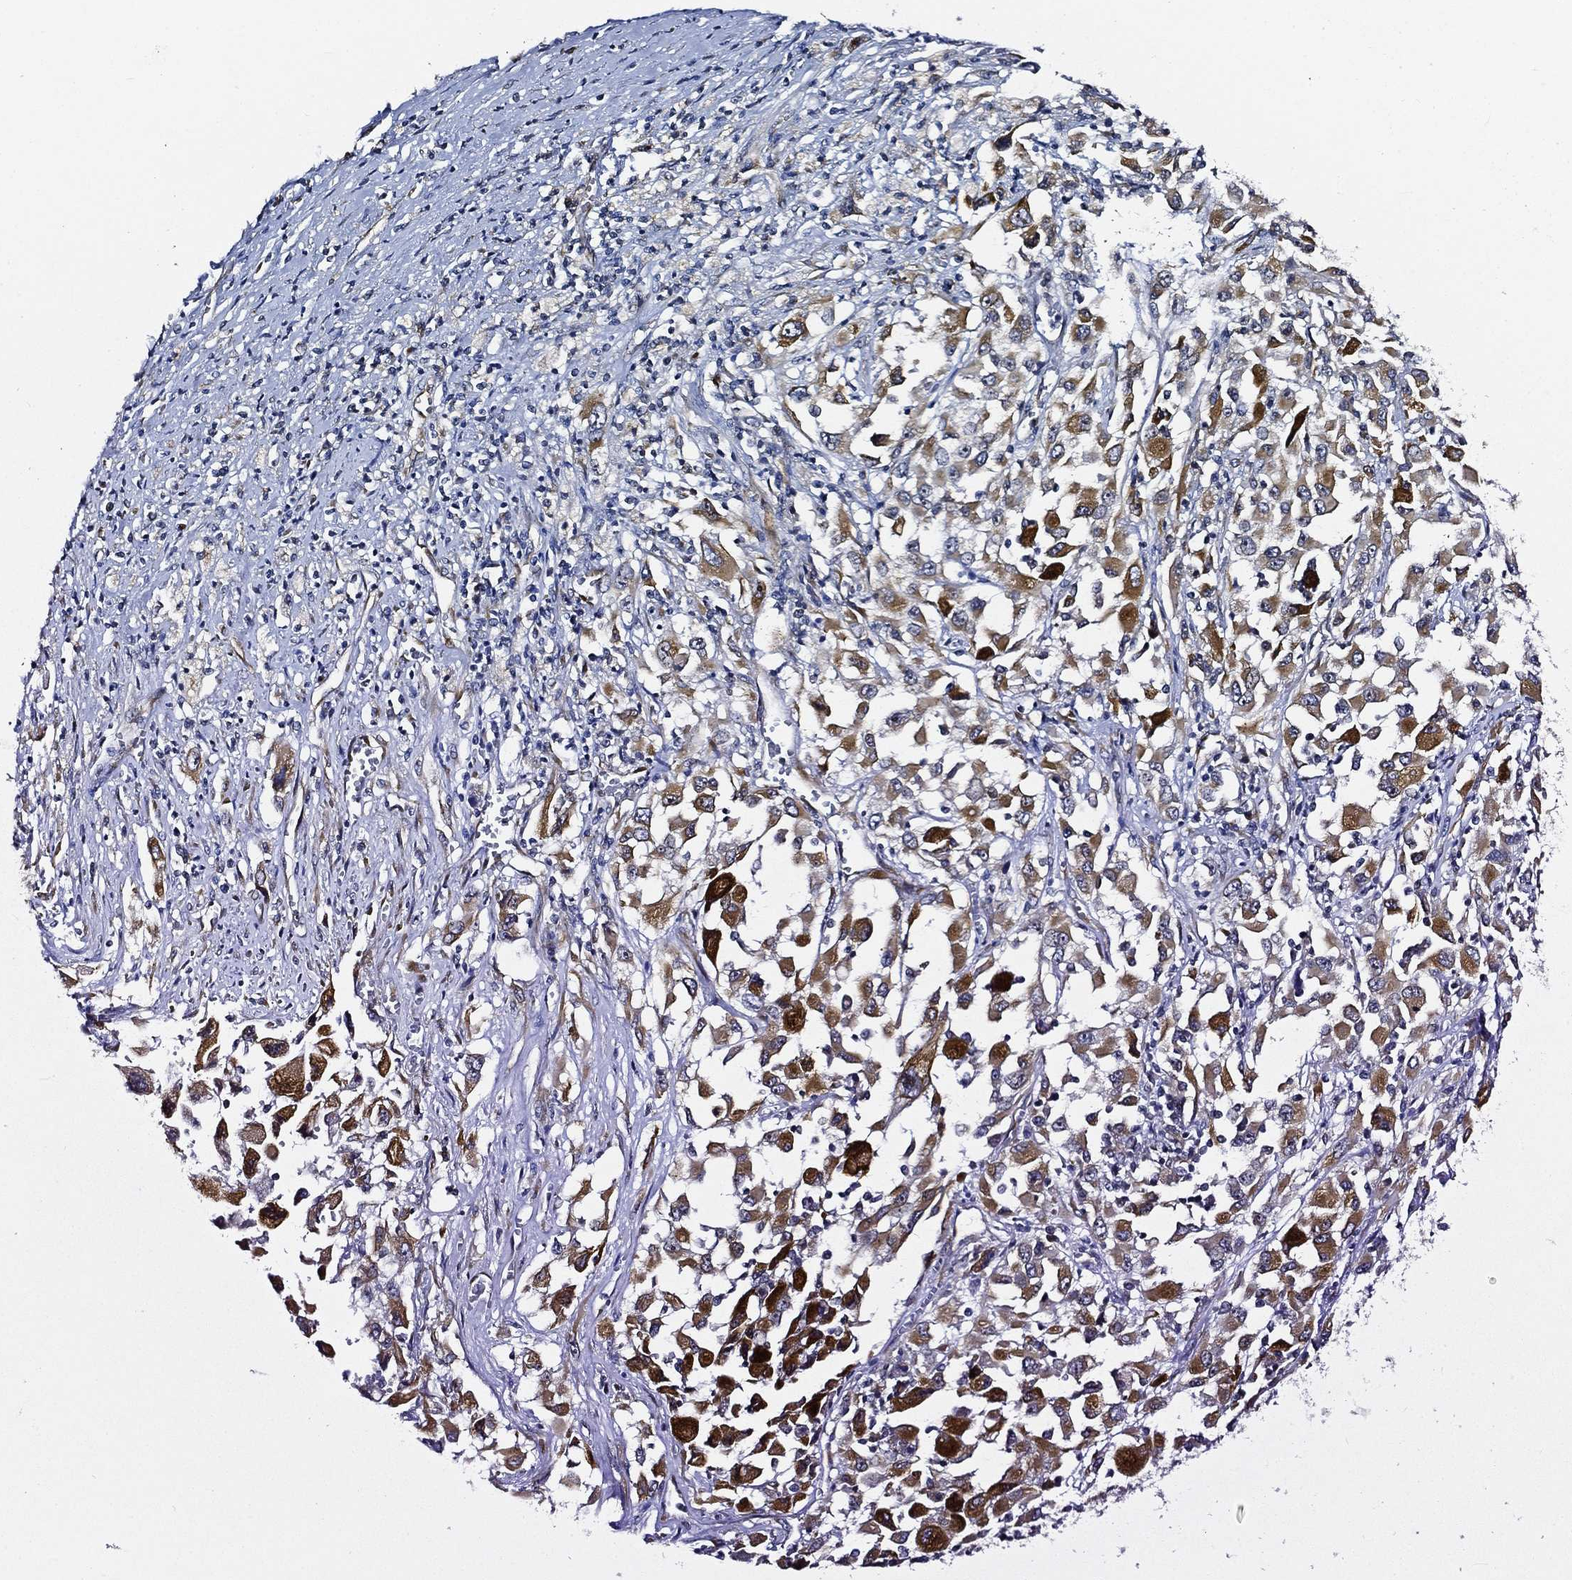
{"staining": {"intensity": "strong", "quantity": "25%-75%", "location": "cytoplasmic/membranous"}, "tissue": "melanoma", "cell_type": "Tumor cells", "image_type": "cancer", "snomed": [{"axis": "morphology", "description": "Malignant melanoma, Metastatic site"}, {"axis": "topography", "description": "Soft tissue"}], "caption": "This is a histology image of immunohistochemistry (IHC) staining of melanoma, which shows strong positivity in the cytoplasmic/membranous of tumor cells.", "gene": "TICAM1", "patient": {"sex": "male", "age": 50}}